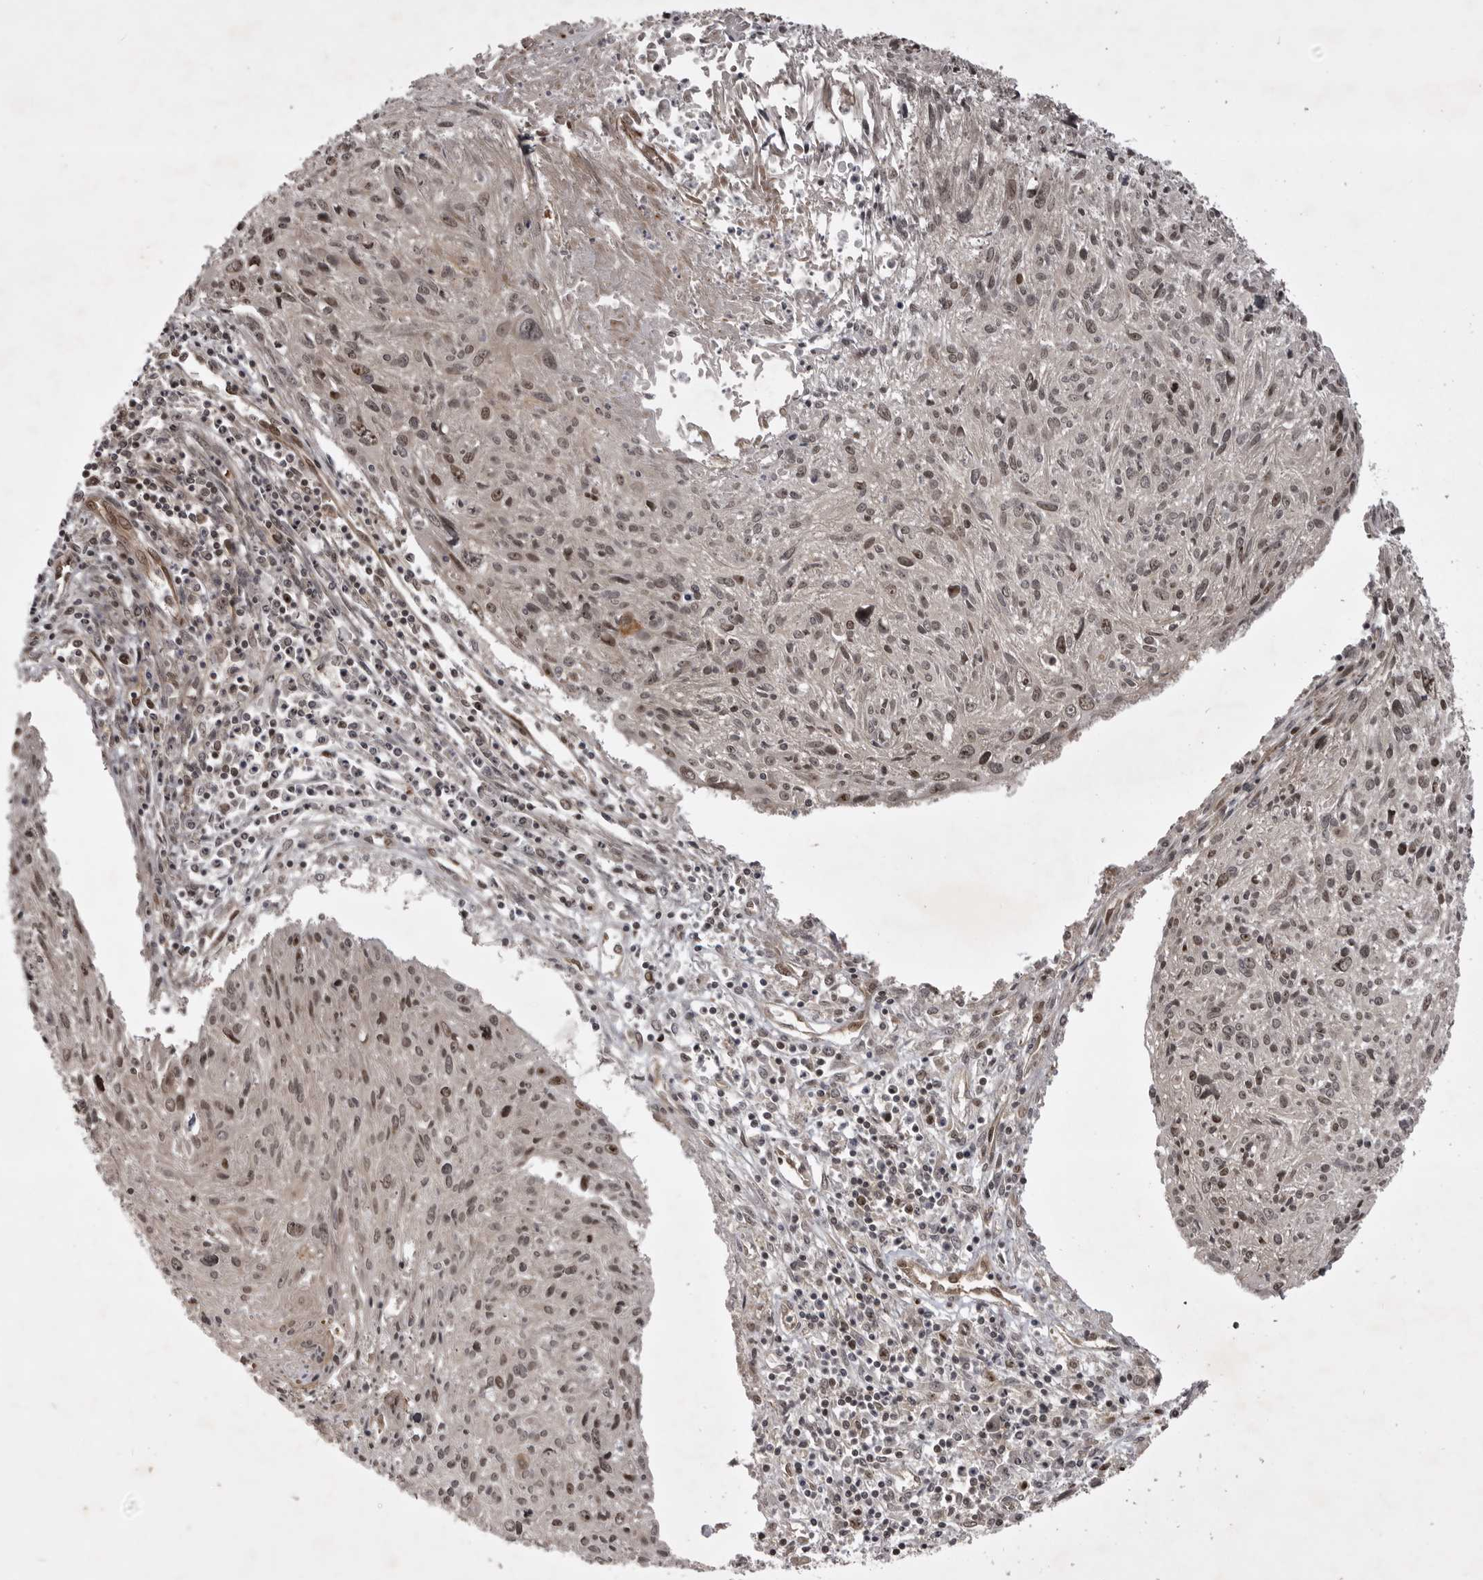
{"staining": {"intensity": "moderate", "quantity": ">75%", "location": "nuclear"}, "tissue": "cervical cancer", "cell_type": "Tumor cells", "image_type": "cancer", "snomed": [{"axis": "morphology", "description": "Squamous cell carcinoma, NOS"}, {"axis": "topography", "description": "Cervix"}], "caption": "Squamous cell carcinoma (cervical) tissue shows moderate nuclear positivity in approximately >75% of tumor cells", "gene": "SNX16", "patient": {"sex": "female", "age": 51}}